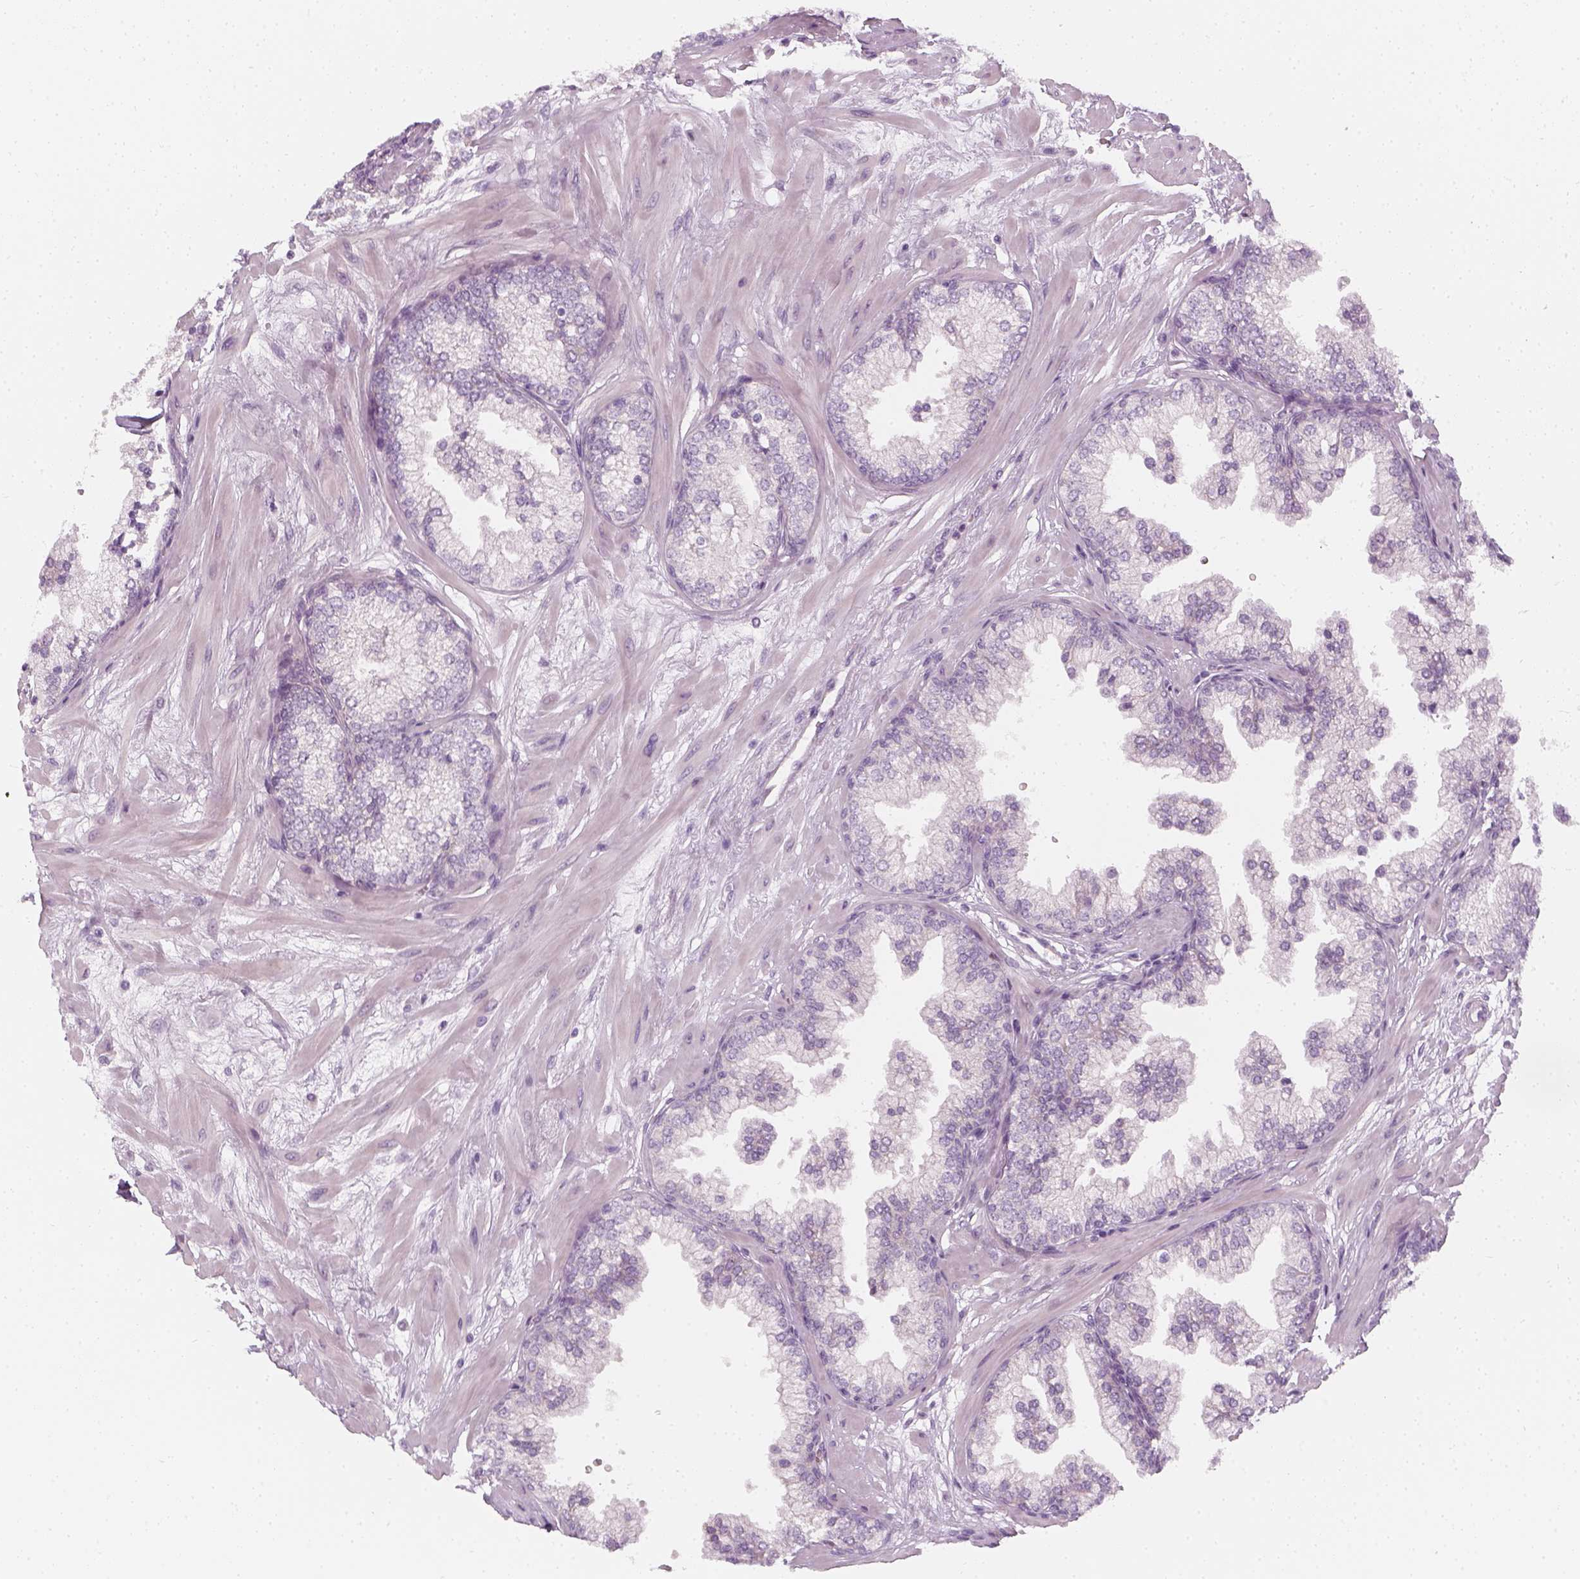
{"staining": {"intensity": "negative", "quantity": "none", "location": "none"}, "tissue": "prostate", "cell_type": "Glandular cells", "image_type": "normal", "snomed": [{"axis": "morphology", "description": "Normal tissue, NOS"}, {"axis": "topography", "description": "Prostate"}, {"axis": "topography", "description": "Peripheral nerve tissue"}], "caption": "Immunohistochemistry image of benign prostate stained for a protein (brown), which reveals no positivity in glandular cells. (Brightfield microscopy of DAB (3,3'-diaminobenzidine) IHC at high magnification).", "gene": "PRAME", "patient": {"sex": "male", "age": 61}}